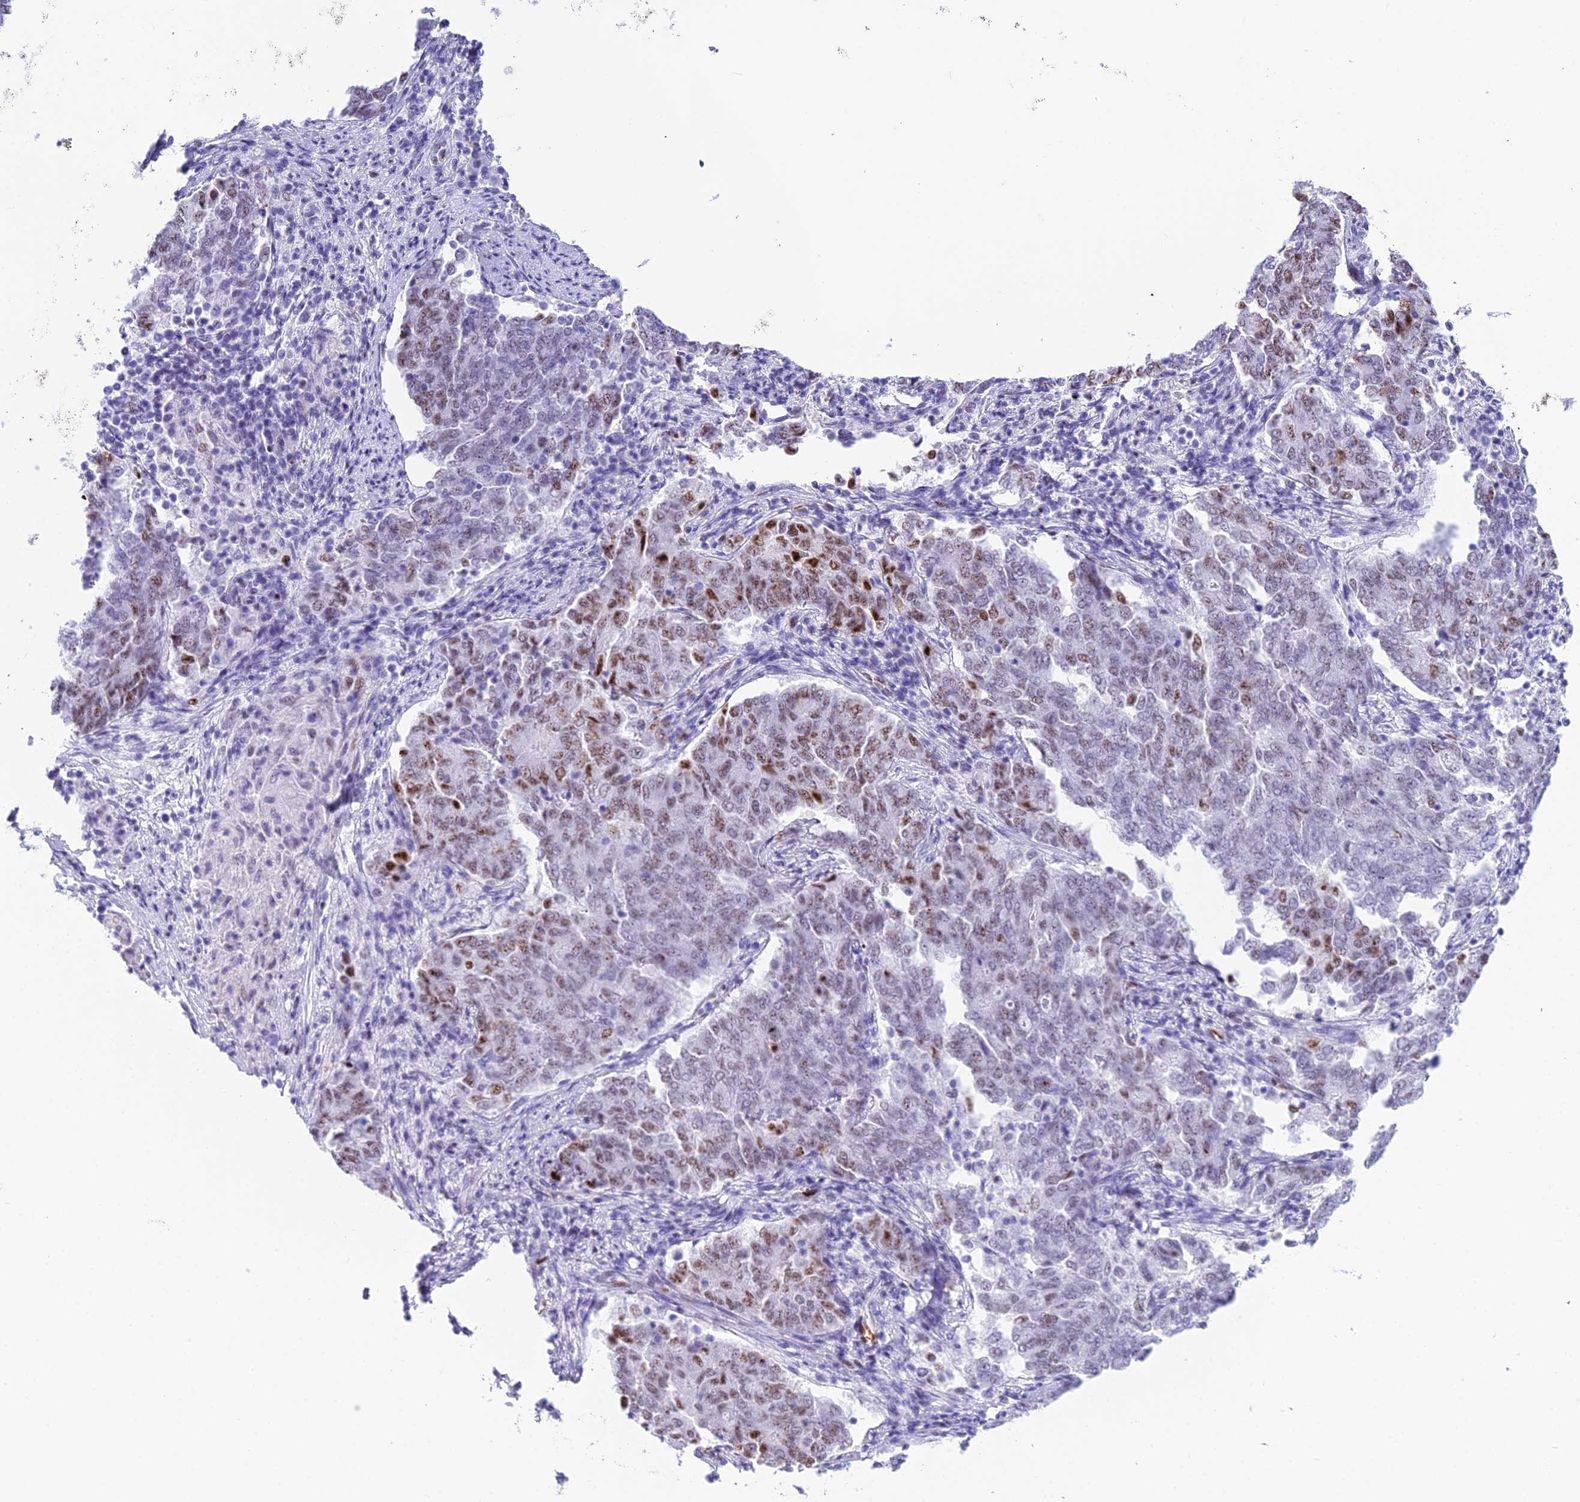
{"staining": {"intensity": "moderate", "quantity": "25%-75%", "location": "nuclear"}, "tissue": "endometrial cancer", "cell_type": "Tumor cells", "image_type": "cancer", "snomed": [{"axis": "morphology", "description": "Adenocarcinoma, NOS"}, {"axis": "topography", "description": "Endometrium"}], "caption": "Adenocarcinoma (endometrial) was stained to show a protein in brown. There is medium levels of moderate nuclear positivity in about 25%-75% of tumor cells. (Brightfield microscopy of DAB IHC at high magnification).", "gene": "RNPS1", "patient": {"sex": "female", "age": 80}}